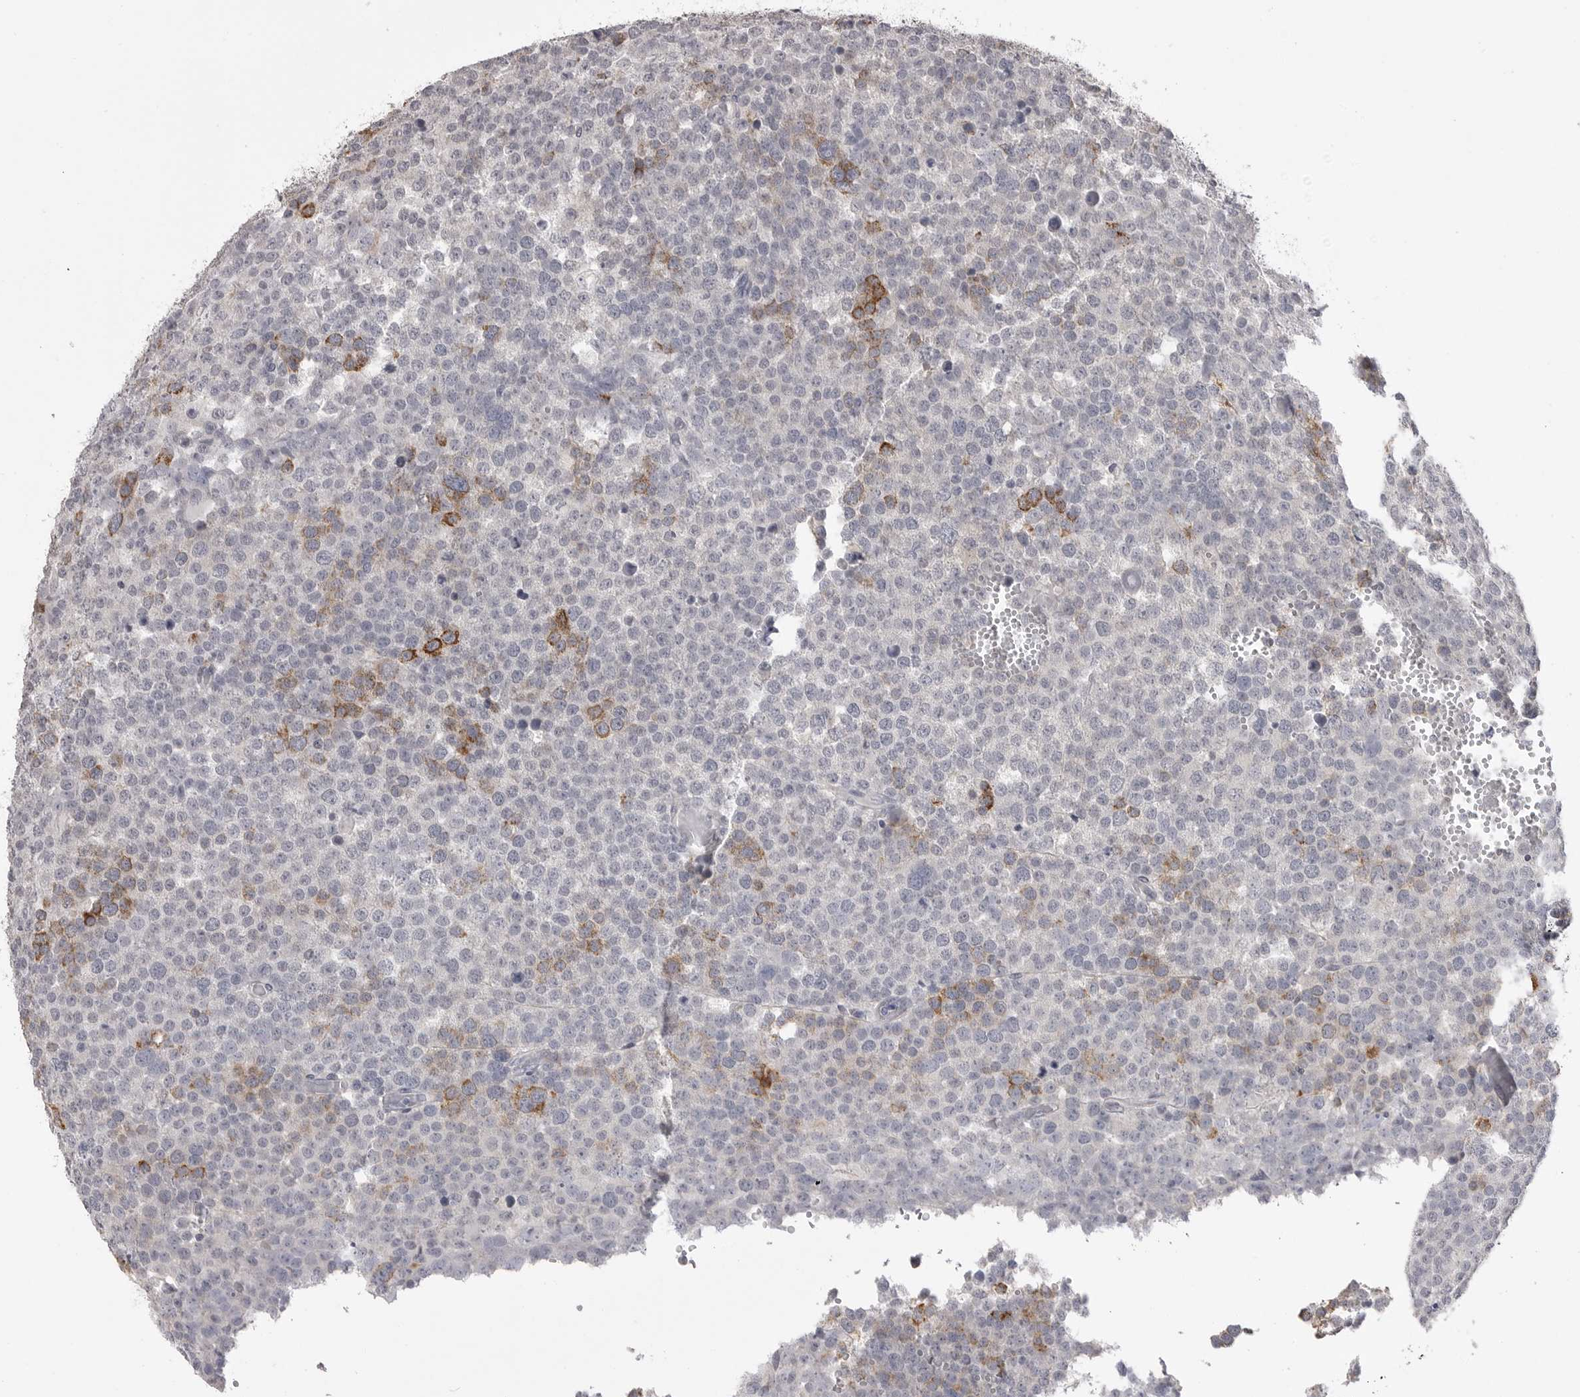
{"staining": {"intensity": "moderate", "quantity": "<25%", "location": "cytoplasmic/membranous"}, "tissue": "testis cancer", "cell_type": "Tumor cells", "image_type": "cancer", "snomed": [{"axis": "morphology", "description": "Seminoma, NOS"}, {"axis": "topography", "description": "Testis"}], "caption": "Seminoma (testis) tissue shows moderate cytoplasmic/membranous positivity in about <25% of tumor cells", "gene": "GPN2", "patient": {"sex": "male", "age": 71}}